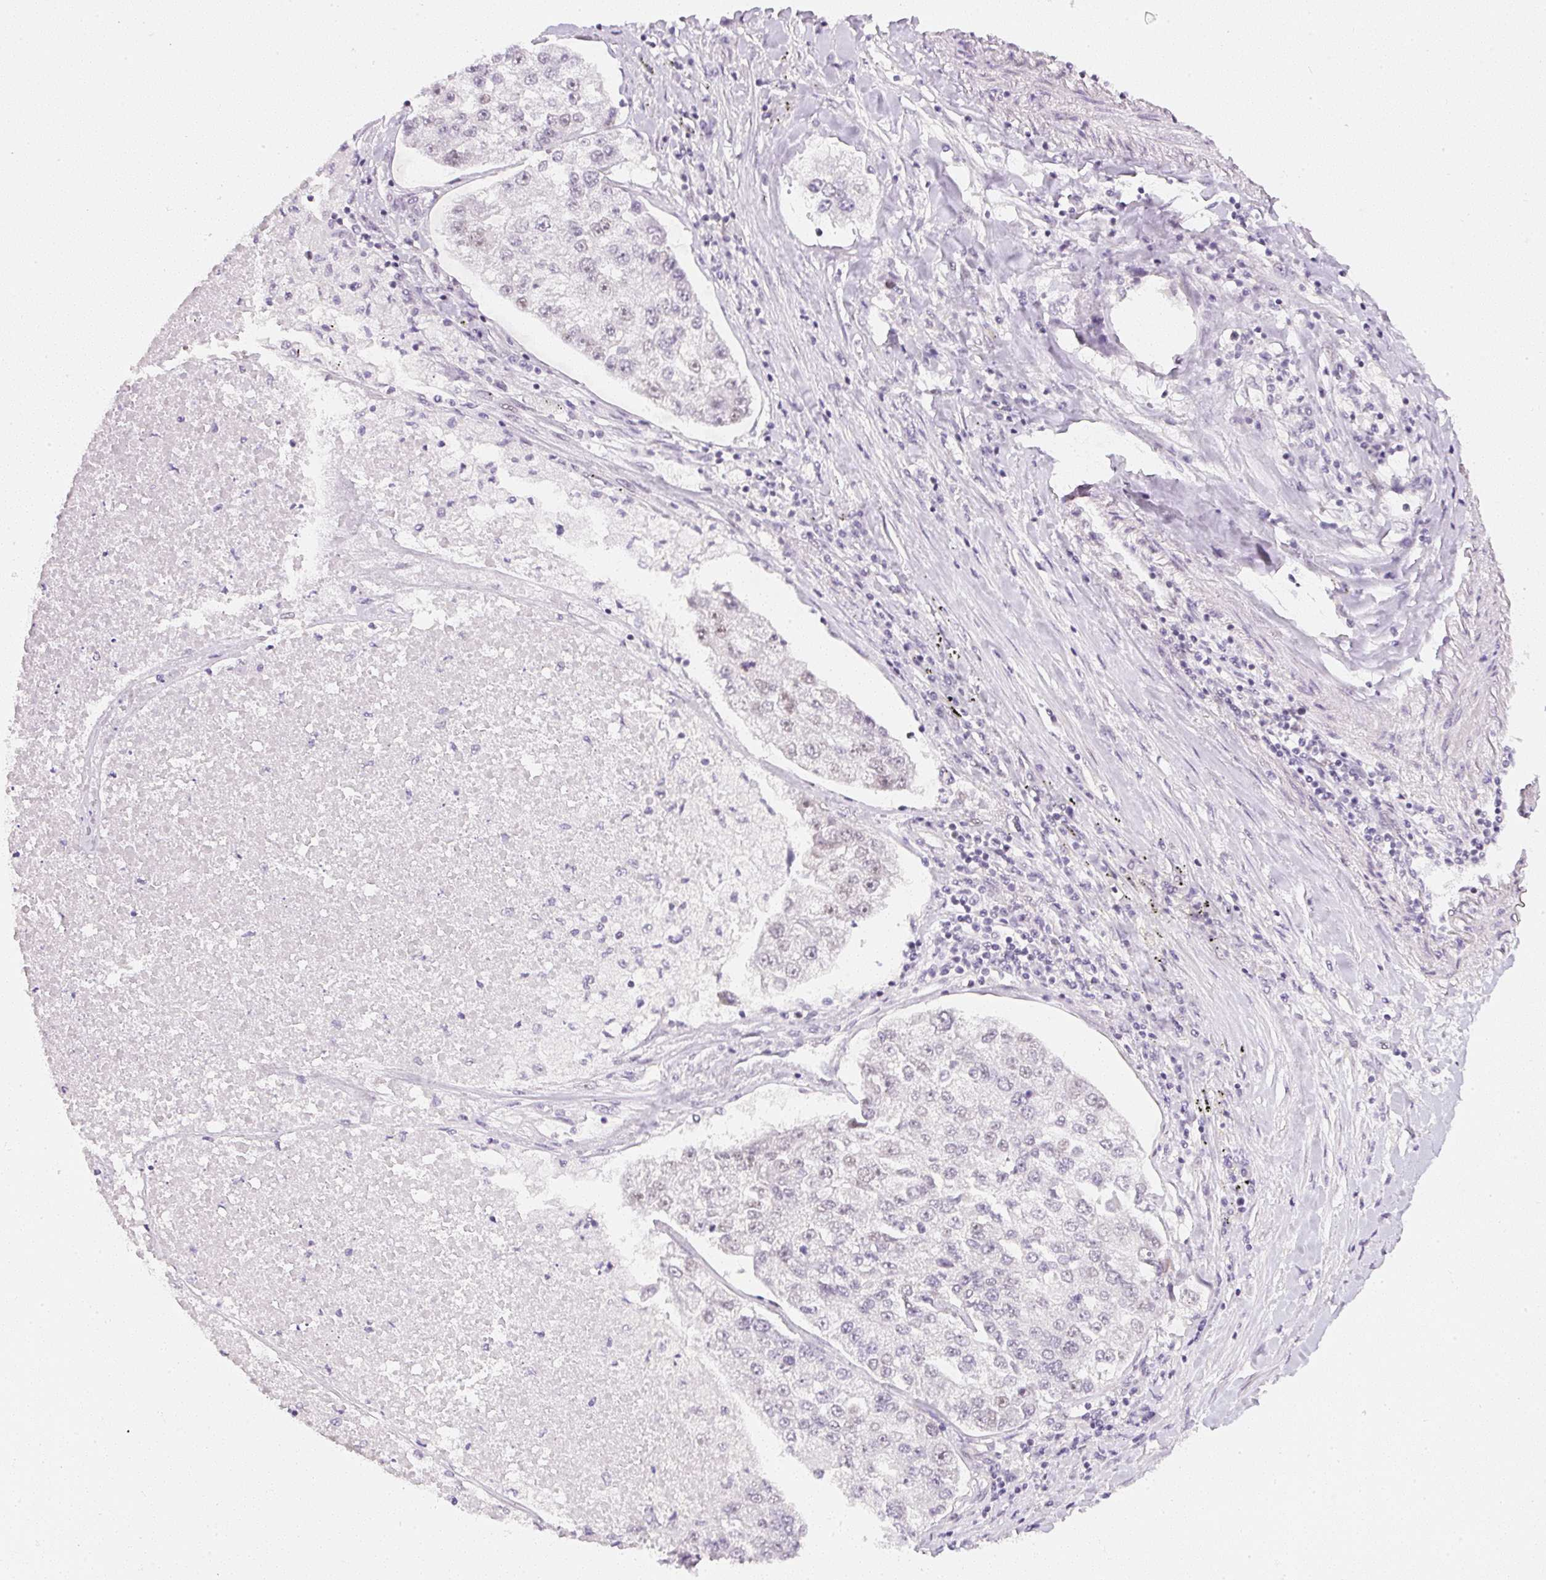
{"staining": {"intensity": "weak", "quantity": "<25%", "location": "nuclear"}, "tissue": "lung cancer", "cell_type": "Tumor cells", "image_type": "cancer", "snomed": [{"axis": "morphology", "description": "Adenocarcinoma, NOS"}, {"axis": "topography", "description": "Lung"}], "caption": "This photomicrograph is of adenocarcinoma (lung) stained with immunohistochemistry to label a protein in brown with the nuclei are counter-stained blue. There is no staining in tumor cells. The staining is performed using DAB brown chromogen with nuclei counter-stained in using hematoxylin.", "gene": "DPPA4", "patient": {"sex": "male", "age": 49}}